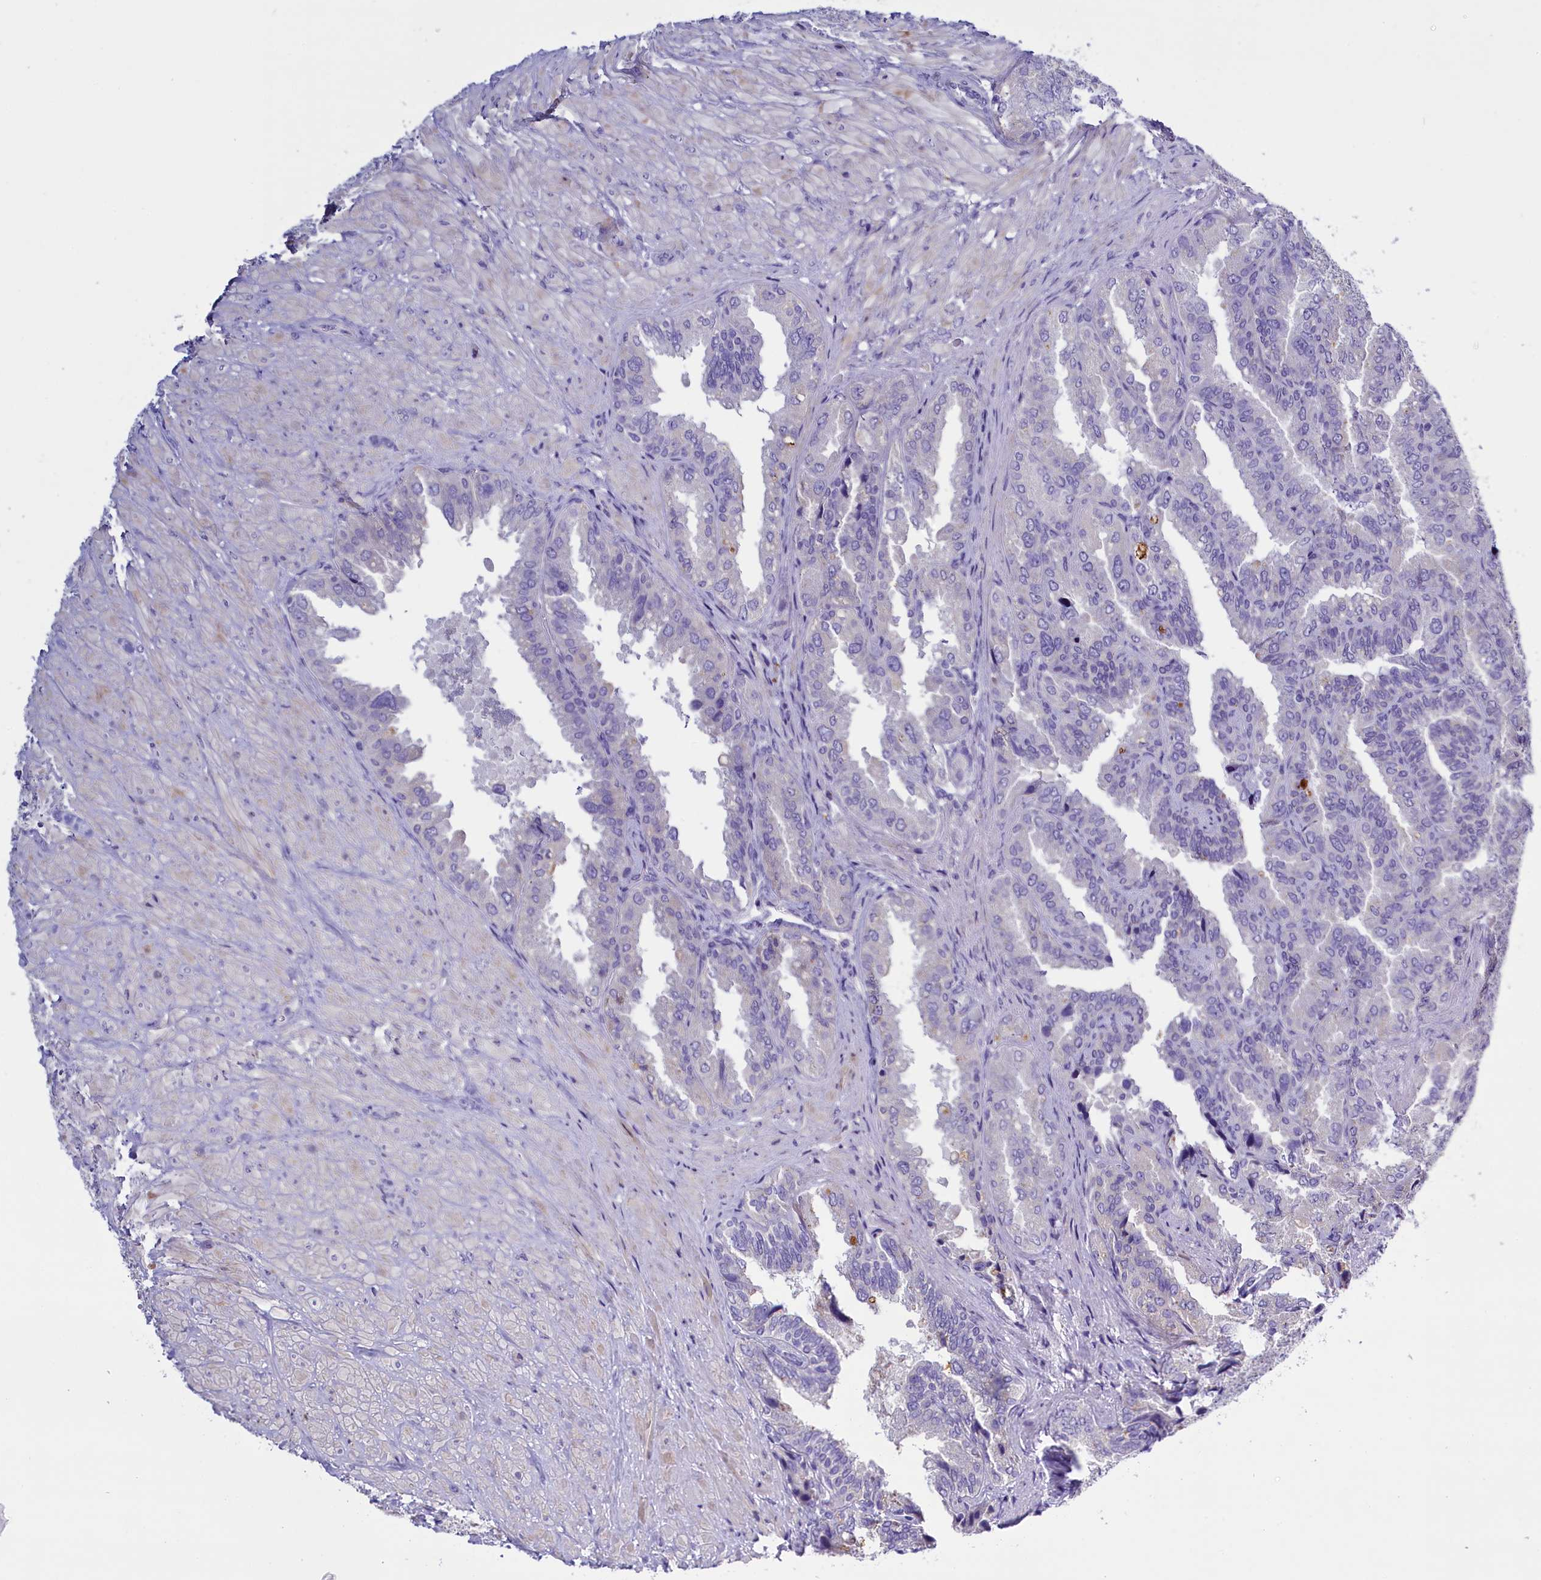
{"staining": {"intensity": "negative", "quantity": "none", "location": "none"}, "tissue": "seminal vesicle", "cell_type": "Glandular cells", "image_type": "normal", "snomed": [{"axis": "morphology", "description": "Normal tissue, NOS"}, {"axis": "topography", "description": "Seminal veicle"}, {"axis": "topography", "description": "Peripheral nerve tissue"}], "caption": "Histopathology image shows no significant protein expression in glandular cells of normal seminal vesicle. (DAB (3,3'-diaminobenzidine) immunohistochemistry (IHC) with hematoxylin counter stain).", "gene": "RTTN", "patient": {"sex": "male", "age": 63}}